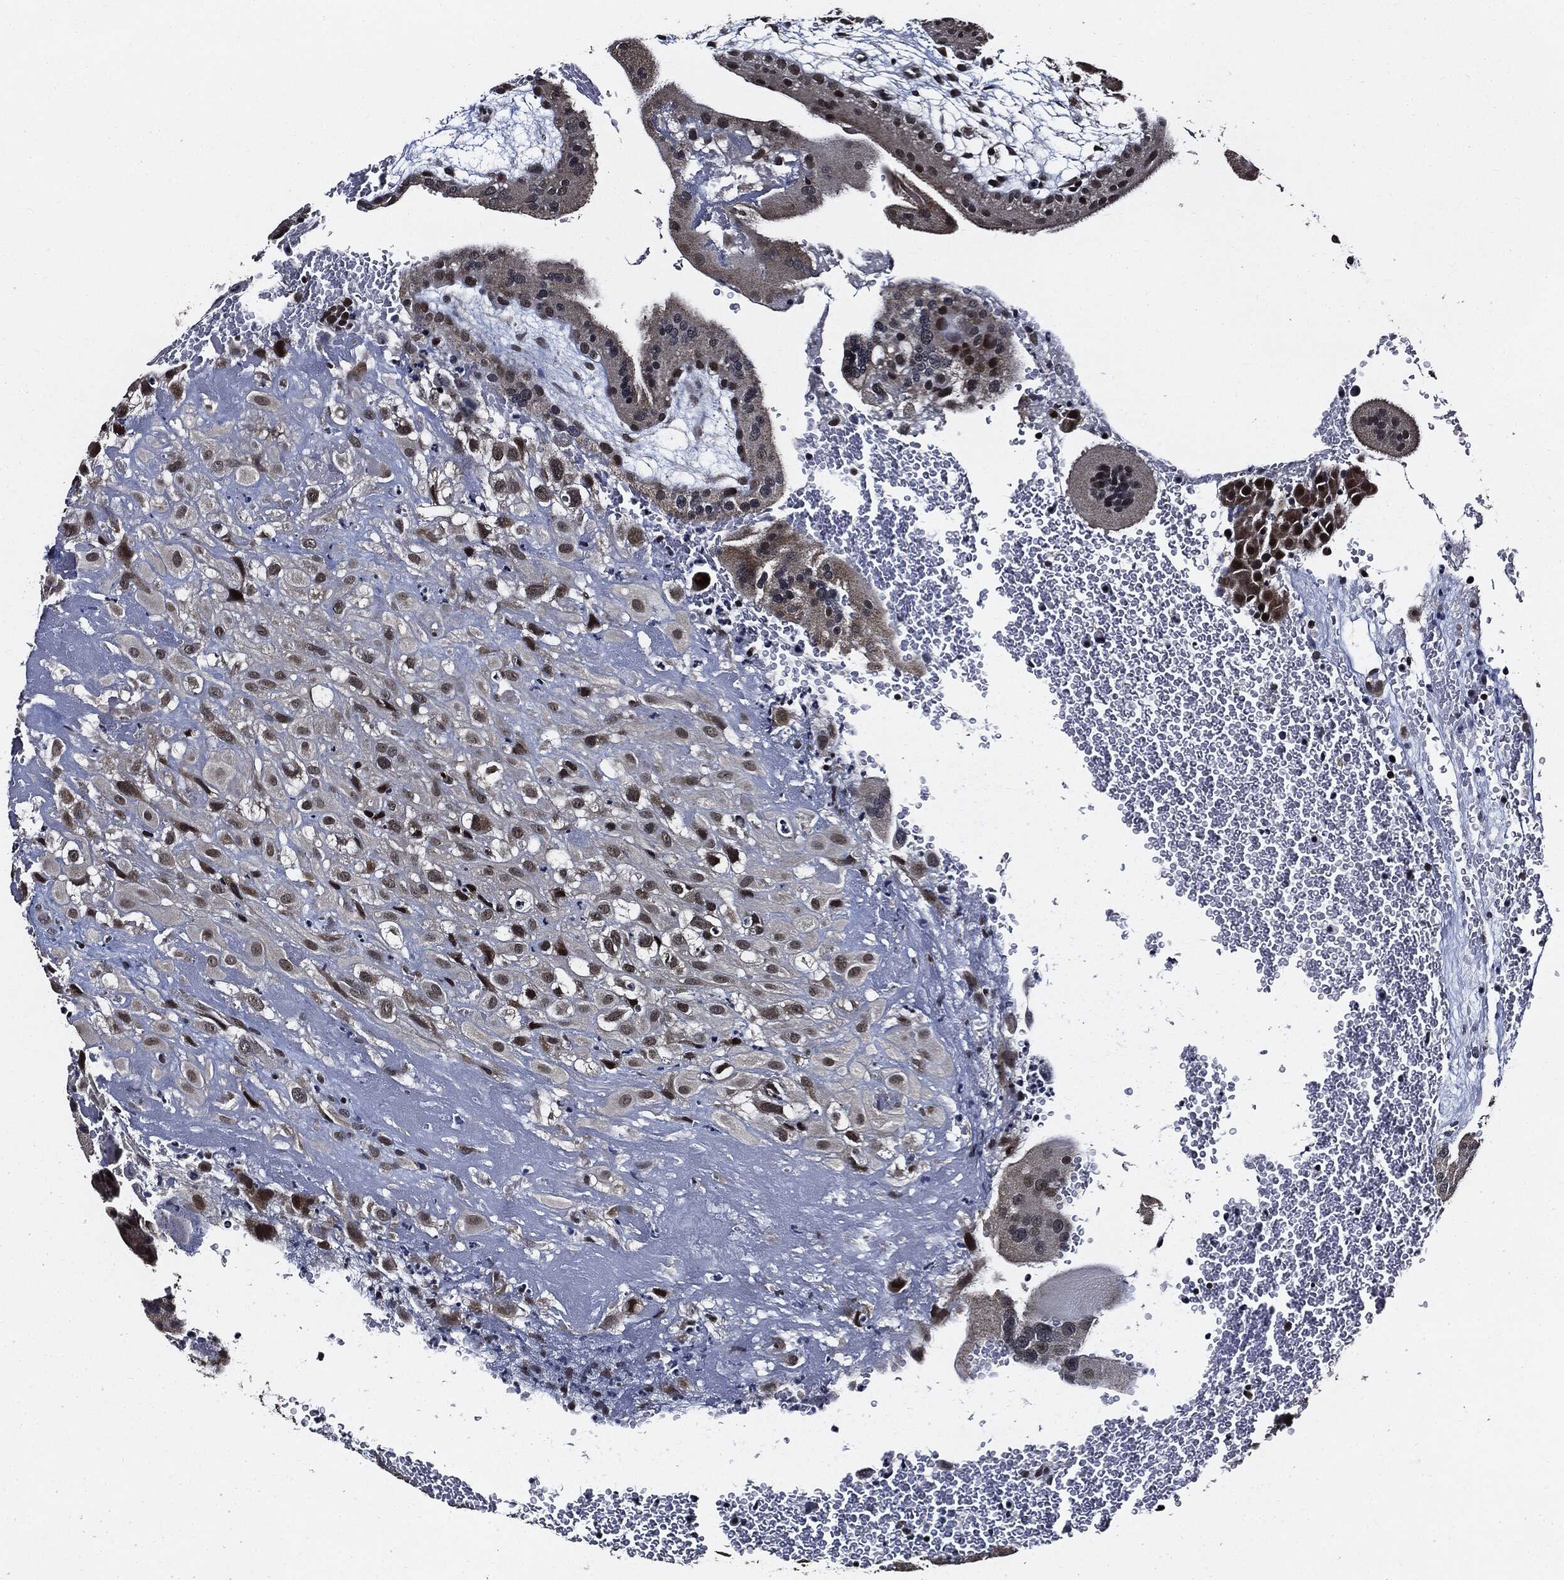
{"staining": {"intensity": "moderate", "quantity": "<25%", "location": "cytoplasmic/membranous,nuclear"}, "tissue": "placenta", "cell_type": "Decidual cells", "image_type": "normal", "snomed": [{"axis": "morphology", "description": "Normal tissue, NOS"}, {"axis": "topography", "description": "Placenta"}], "caption": "Protein staining shows moderate cytoplasmic/membranous,nuclear staining in about <25% of decidual cells in benign placenta. (DAB IHC with brightfield microscopy, high magnification).", "gene": "SUGT1", "patient": {"sex": "female", "age": 19}}